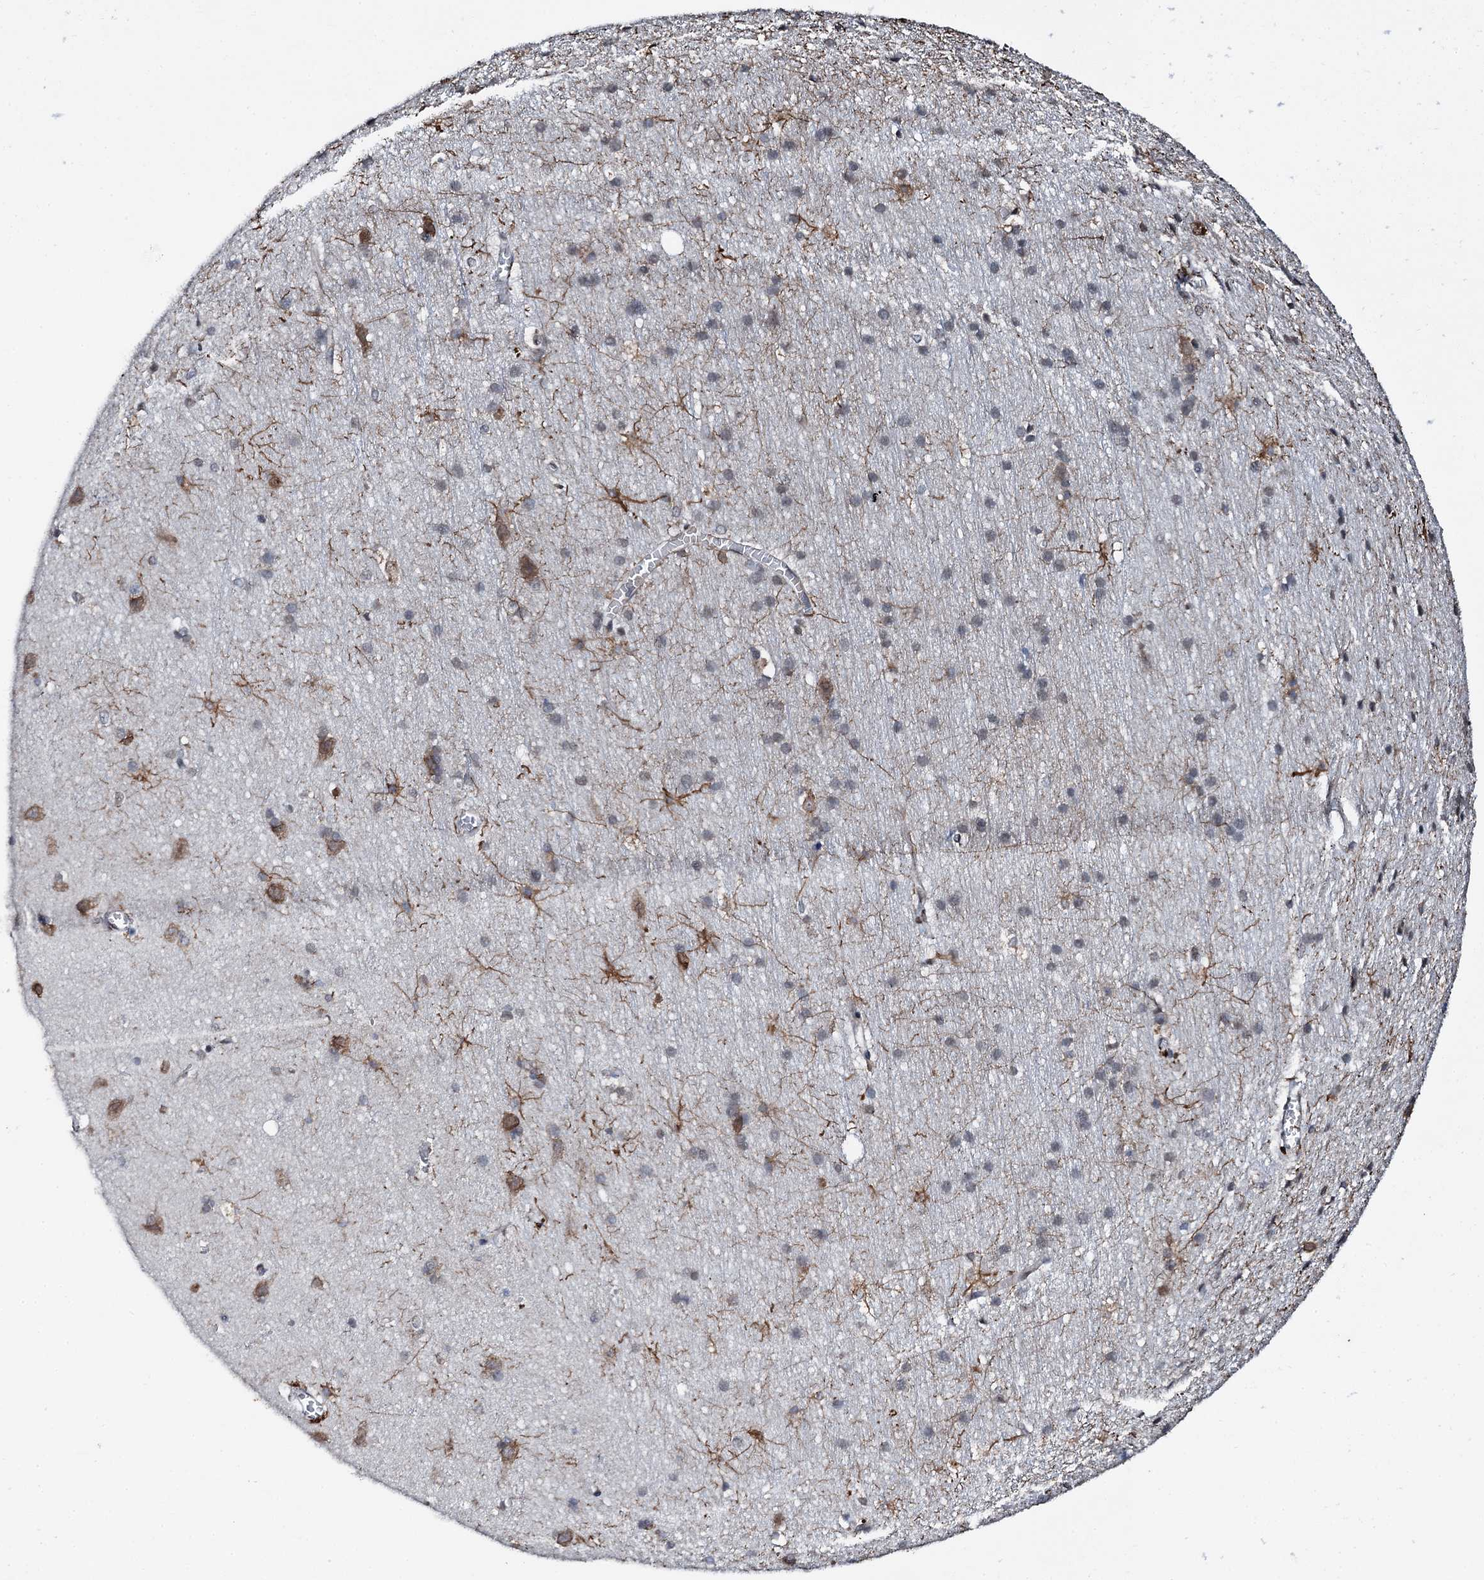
{"staining": {"intensity": "weak", "quantity": ">75%", "location": "cytoplasmic/membranous"}, "tissue": "cerebral cortex", "cell_type": "Endothelial cells", "image_type": "normal", "snomed": [{"axis": "morphology", "description": "Normal tissue, NOS"}, {"axis": "topography", "description": "Cerebral cortex"}], "caption": "About >75% of endothelial cells in benign cerebral cortex reveal weak cytoplasmic/membranous protein expression as visualized by brown immunohistochemical staining.", "gene": "EDC4", "patient": {"sex": "male", "age": 54}}